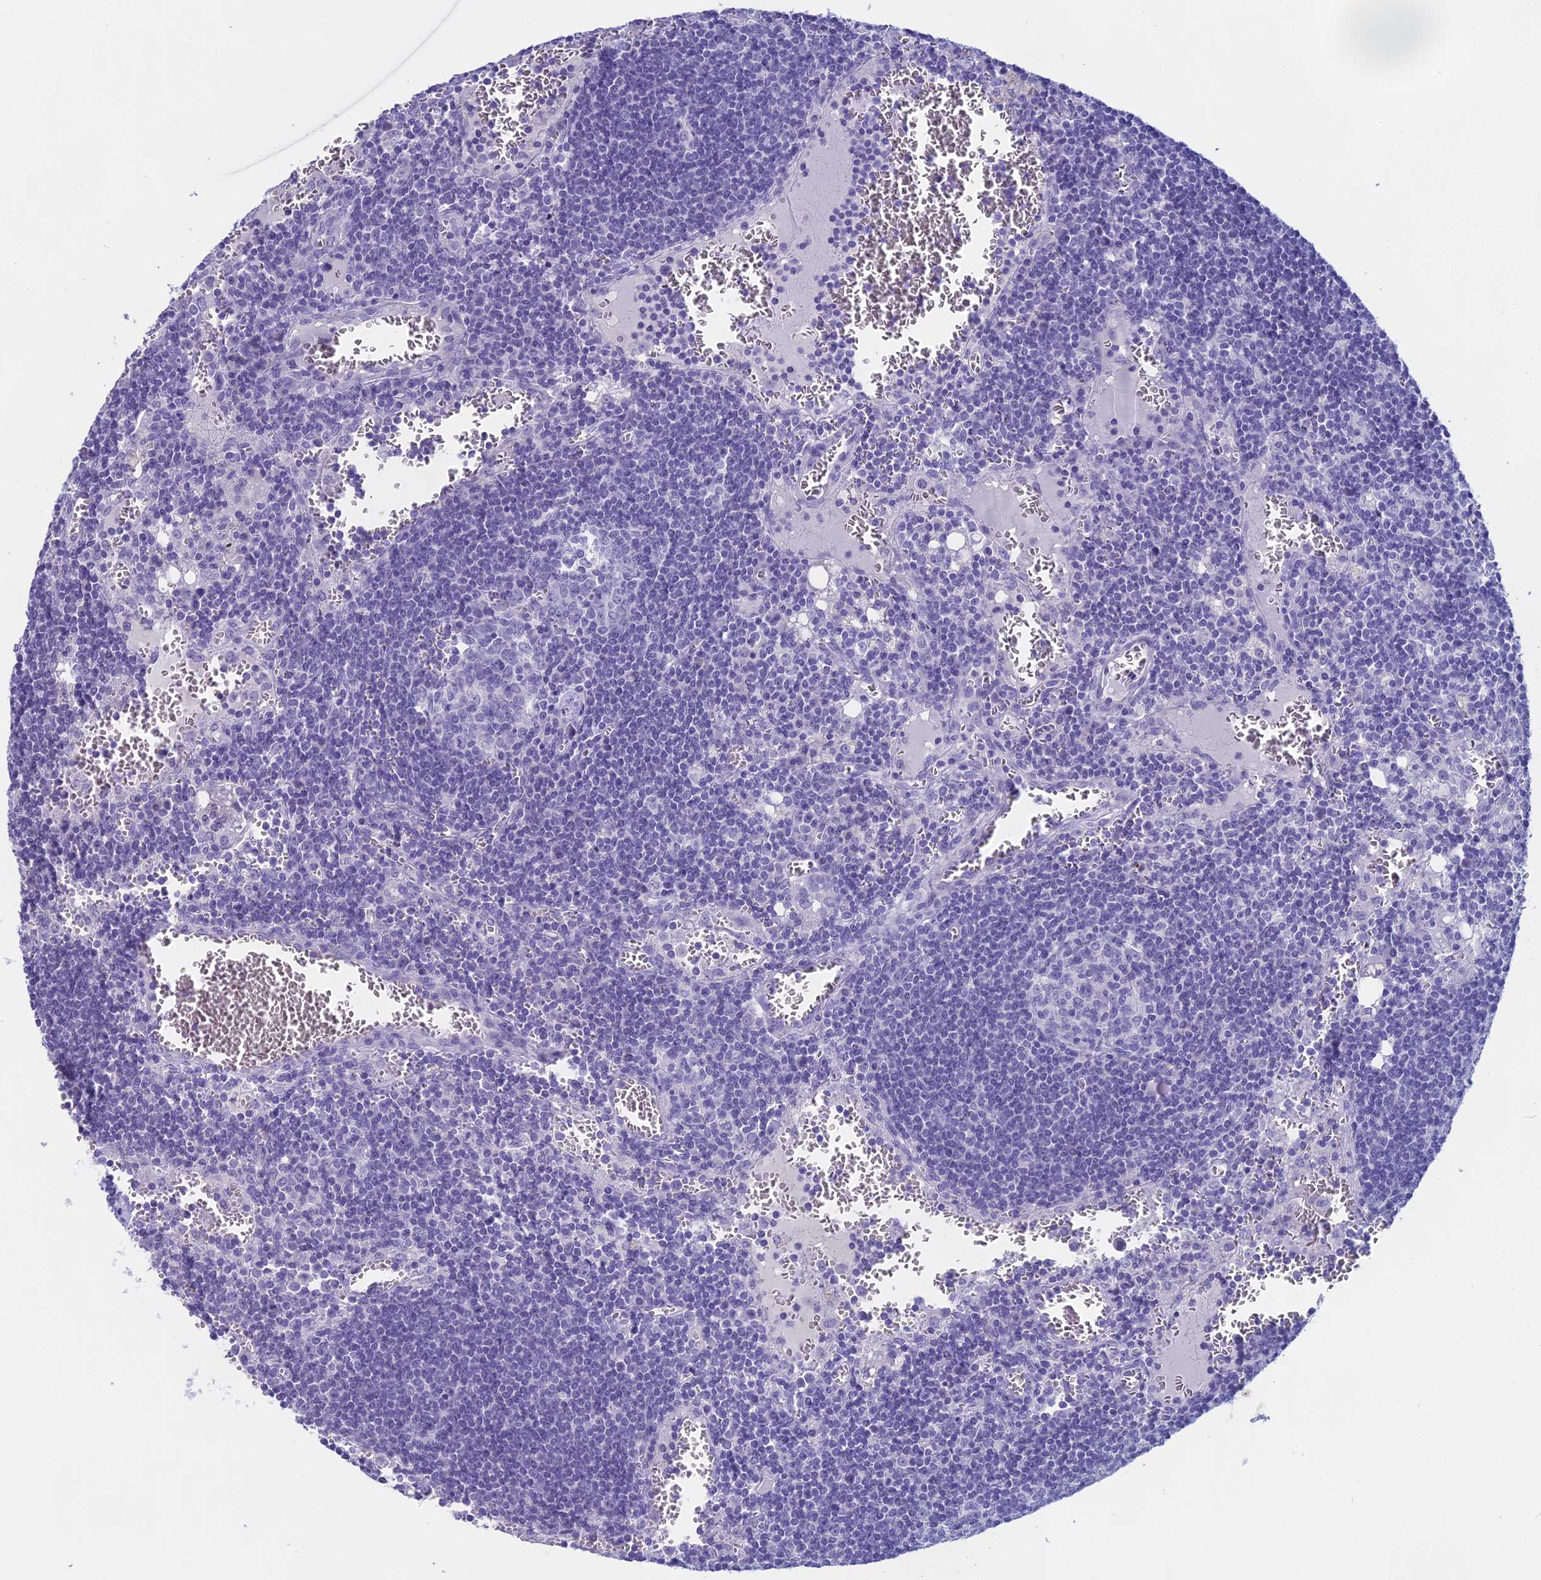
{"staining": {"intensity": "negative", "quantity": "none", "location": "none"}, "tissue": "lymph node", "cell_type": "Germinal center cells", "image_type": "normal", "snomed": [{"axis": "morphology", "description": "Normal tissue, NOS"}, {"axis": "topography", "description": "Lymph node"}], "caption": "Image shows no protein positivity in germinal center cells of benign lymph node.", "gene": "UNC80", "patient": {"sex": "female", "age": 73}}